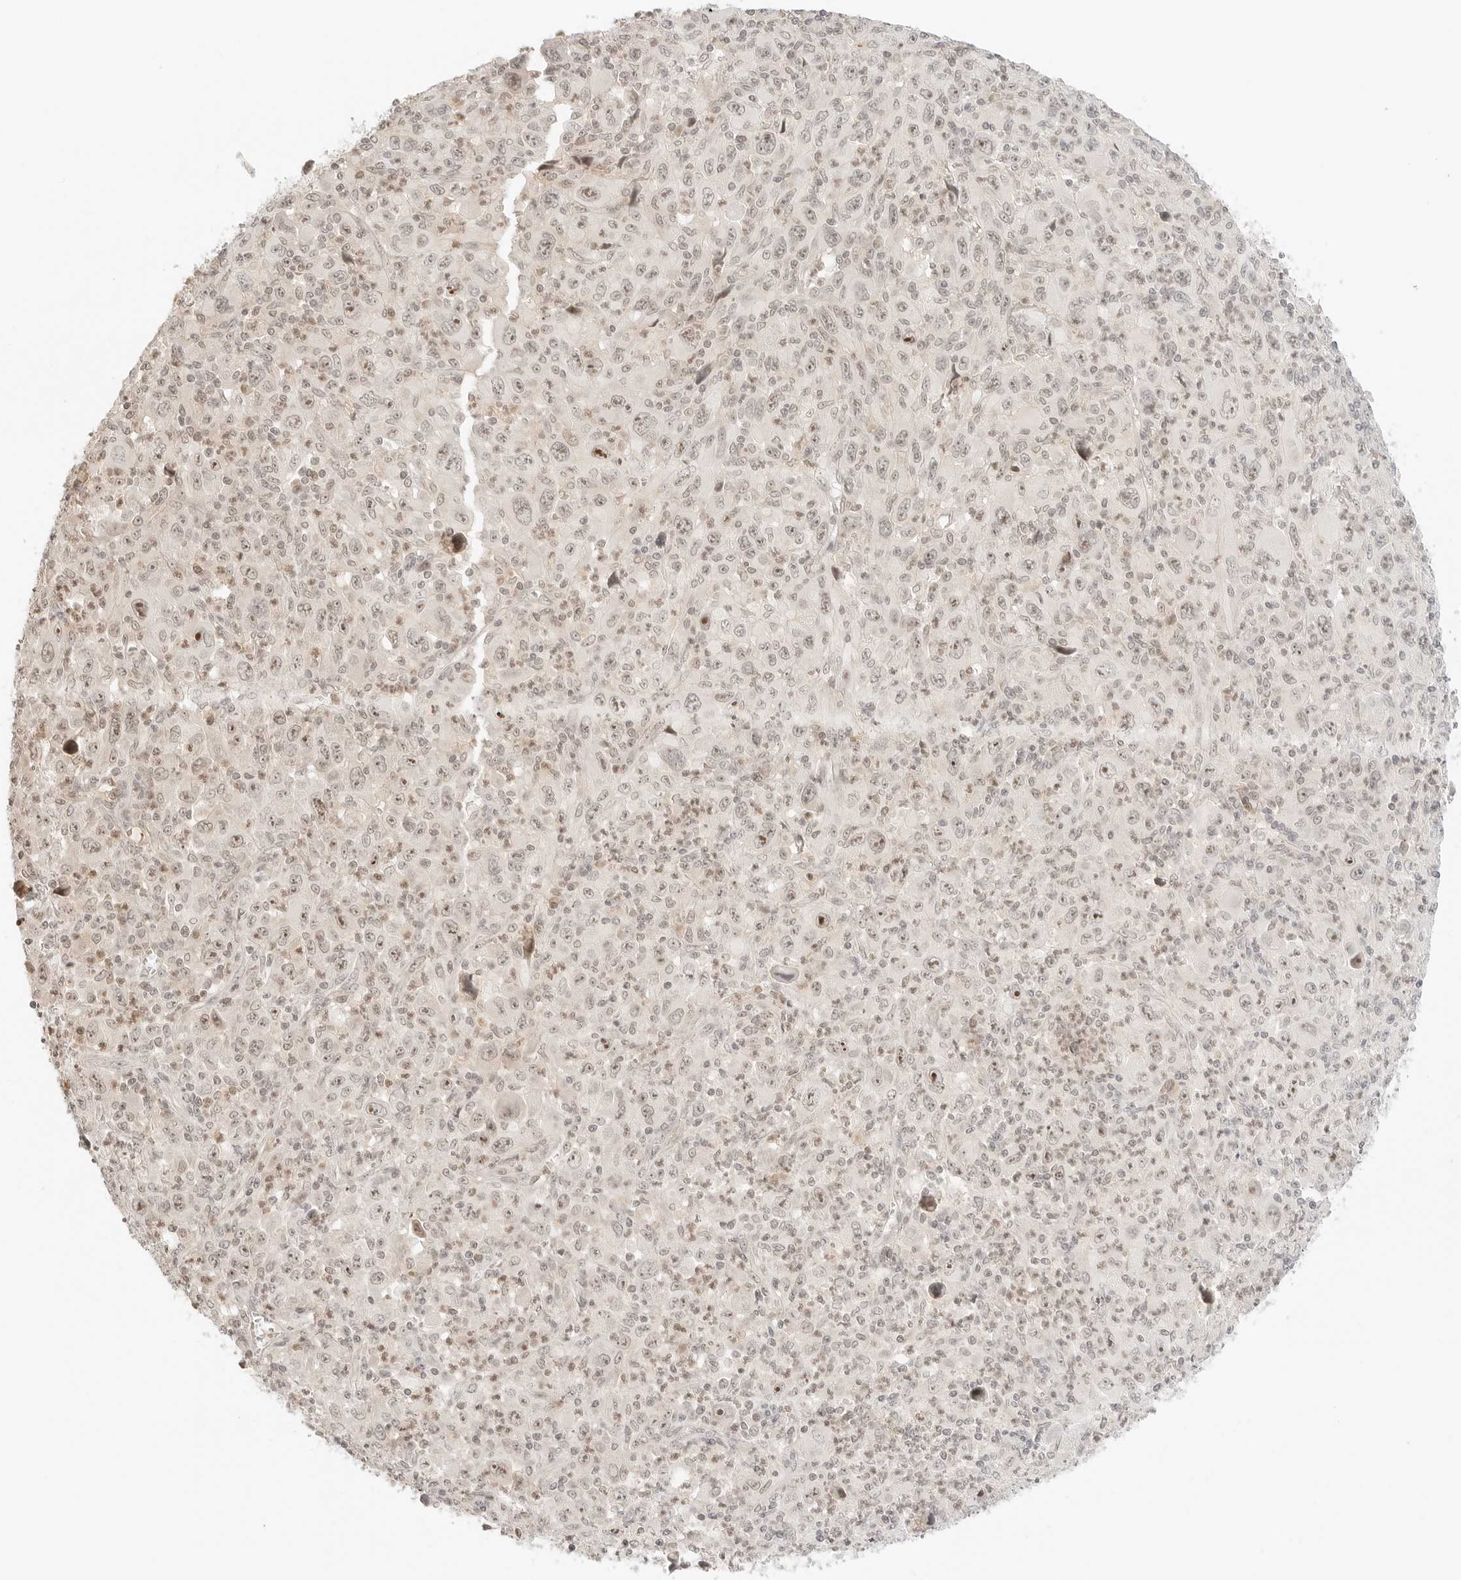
{"staining": {"intensity": "moderate", "quantity": "25%-75%", "location": "nuclear"}, "tissue": "melanoma", "cell_type": "Tumor cells", "image_type": "cancer", "snomed": [{"axis": "morphology", "description": "Malignant melanoma, Metastatic site"}, {"axis": "topography", "description": "Skin"}], "caption": "Immunohistochemical staining of human melanoma shows moderate nuclear protein positivity in about 25%-75% of tumor cells.", "gene": "RPS6KL1", "patient": {"sex": "female", "age": 56}}